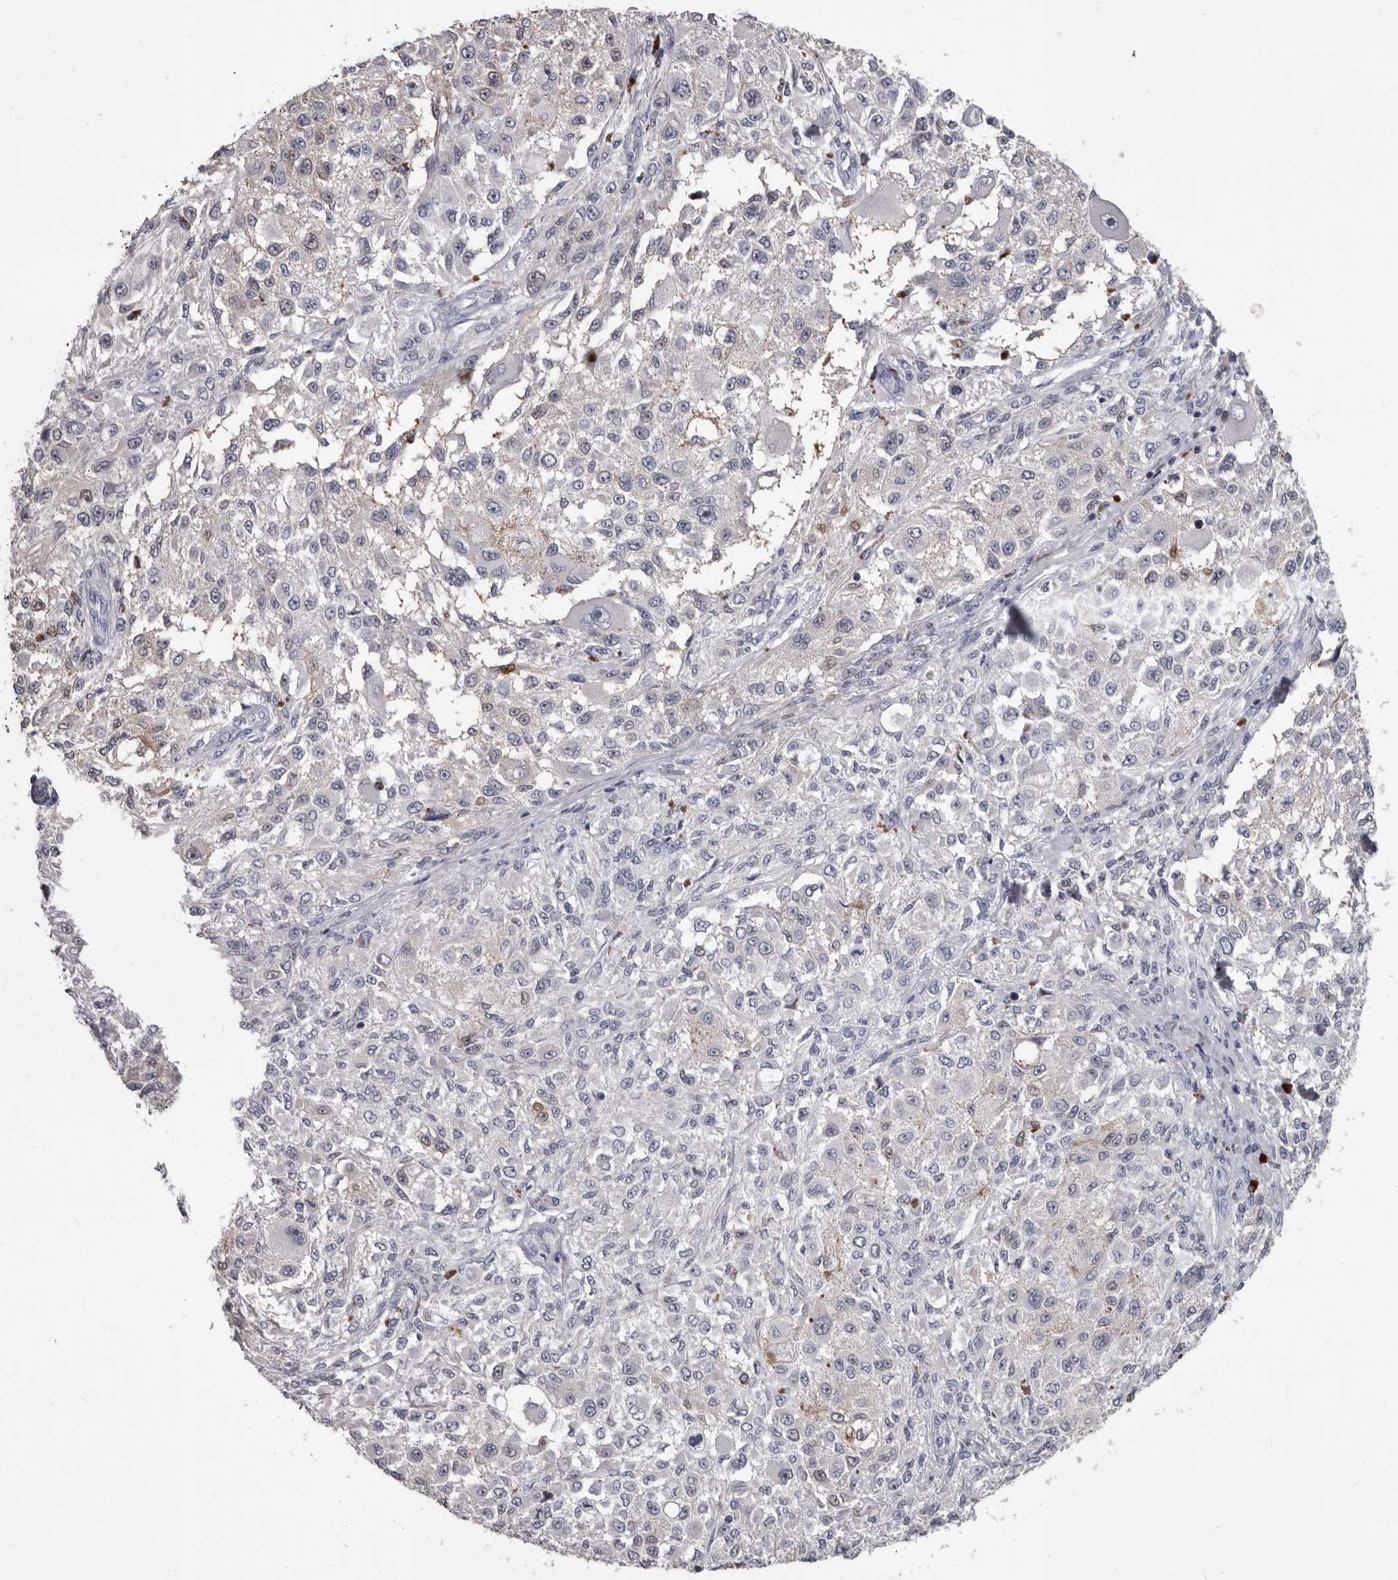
{"staining": {"intensity": "negative", "quantity": "none", "location": "none"}, "tissue": "melanoma", "cell_type": "Tumor cells", "image_type": "cancer", "snomed": [{"axis": "morphology", "description": "Necrosis, NOS"}, {"axis": "morphology", "description": "Malignant melanoma, NOS"}, {"axis": "topography", "description": "Skin"}], "caption": "This is an immunohistochemistry photomicrograph of human malignant melanoma. There is no positivity in tumor cells.", "gene": "GZMH", "patient": {"sex": "female", "age": 87}}